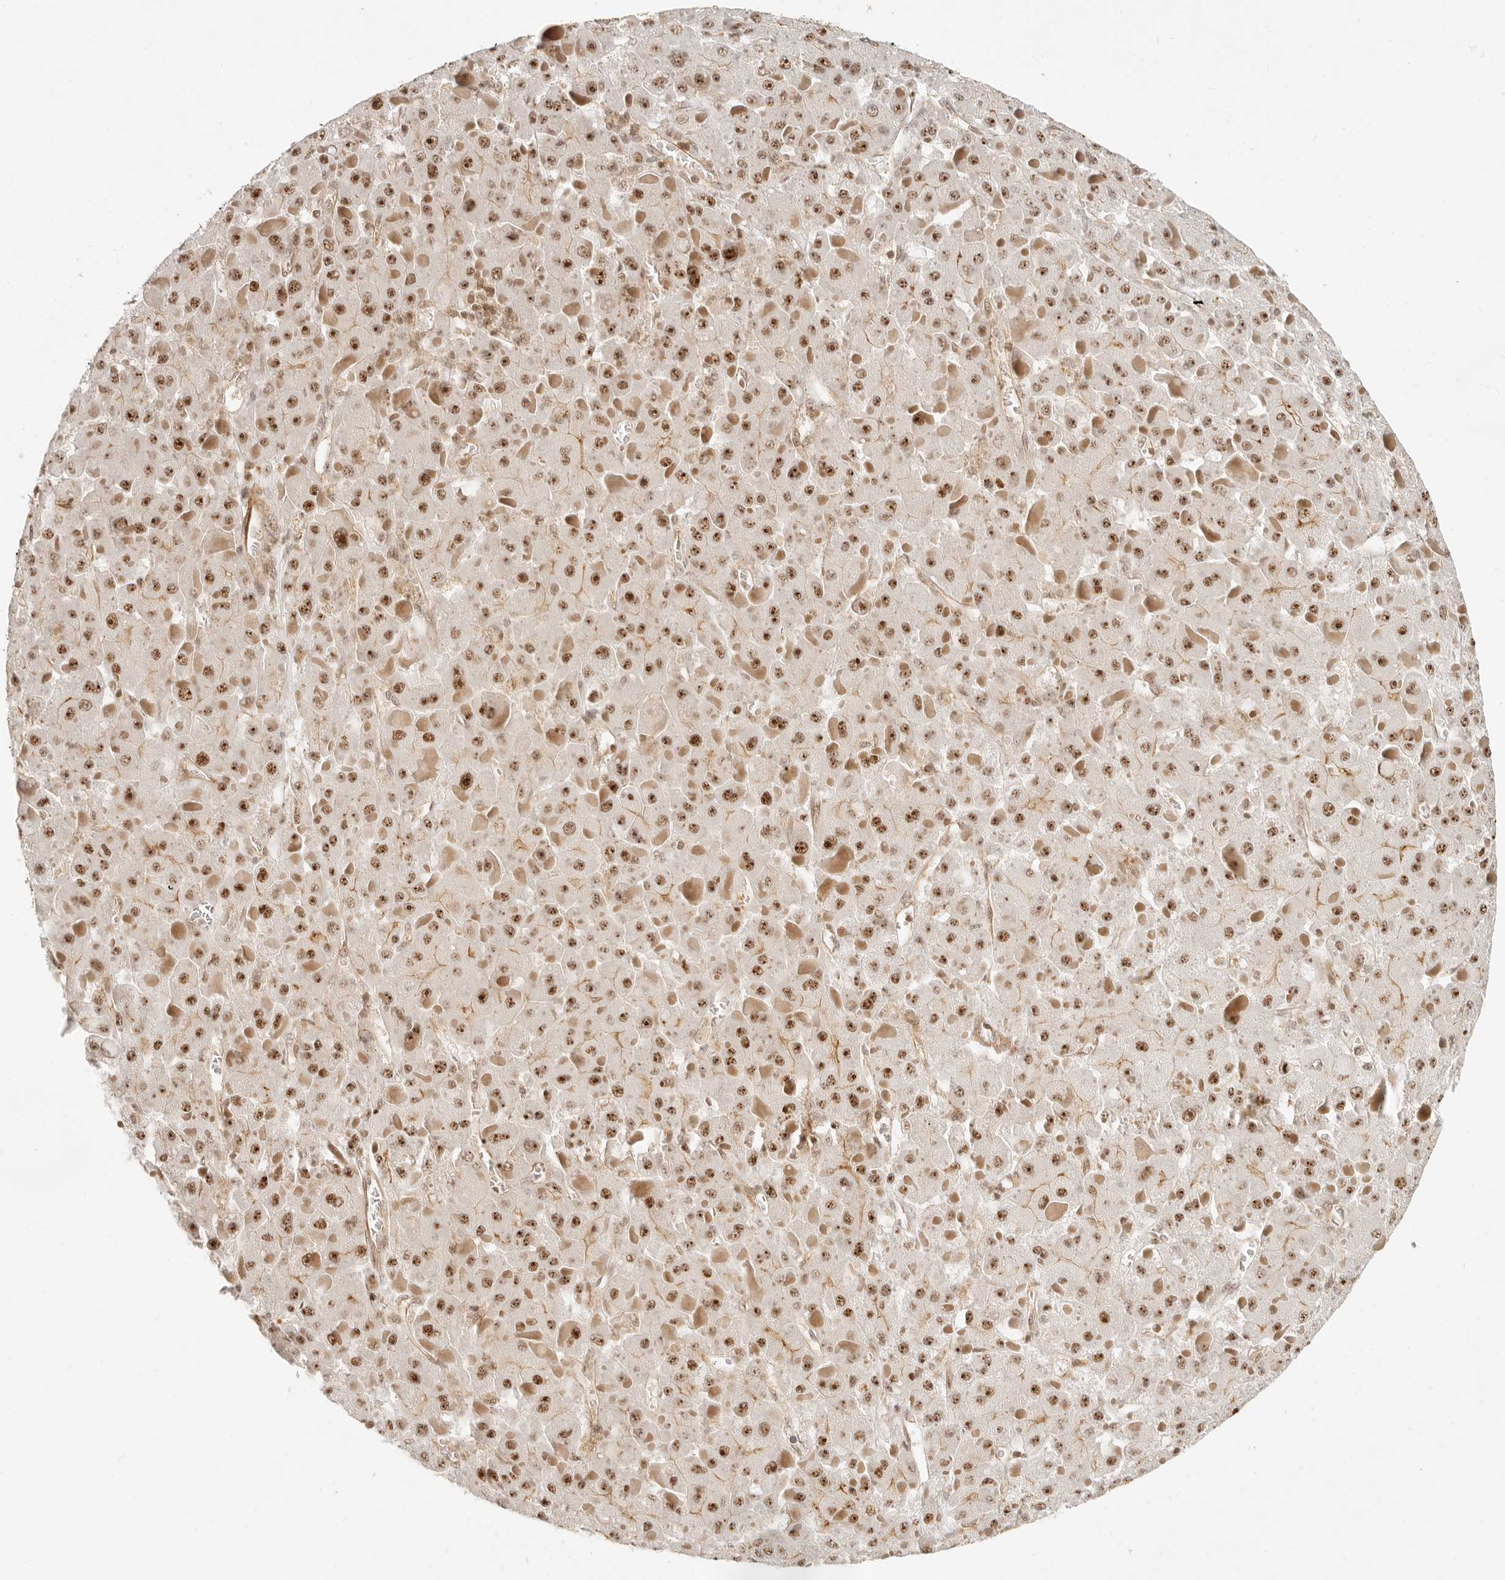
{"staining": {"intensity": "moderate", "quantity": ">75%", "location": "nuclear"}, "tissue": "liver cancer", "cell_type": "Tumor cells", "image_type": "cancer", "snomed": [{"axis": "morphology", "description": "Carcinoma, Hepatocellular, NOS"}, {"axis": "topography", "description": "Liver"}], "caption": "This is a photomicrograph of IHC staining of liver cancer, which shows moderate staining in the nuclear of tumor cells.", "gene": "BAP1", "patient": {"sex": "female", "age": 73}}